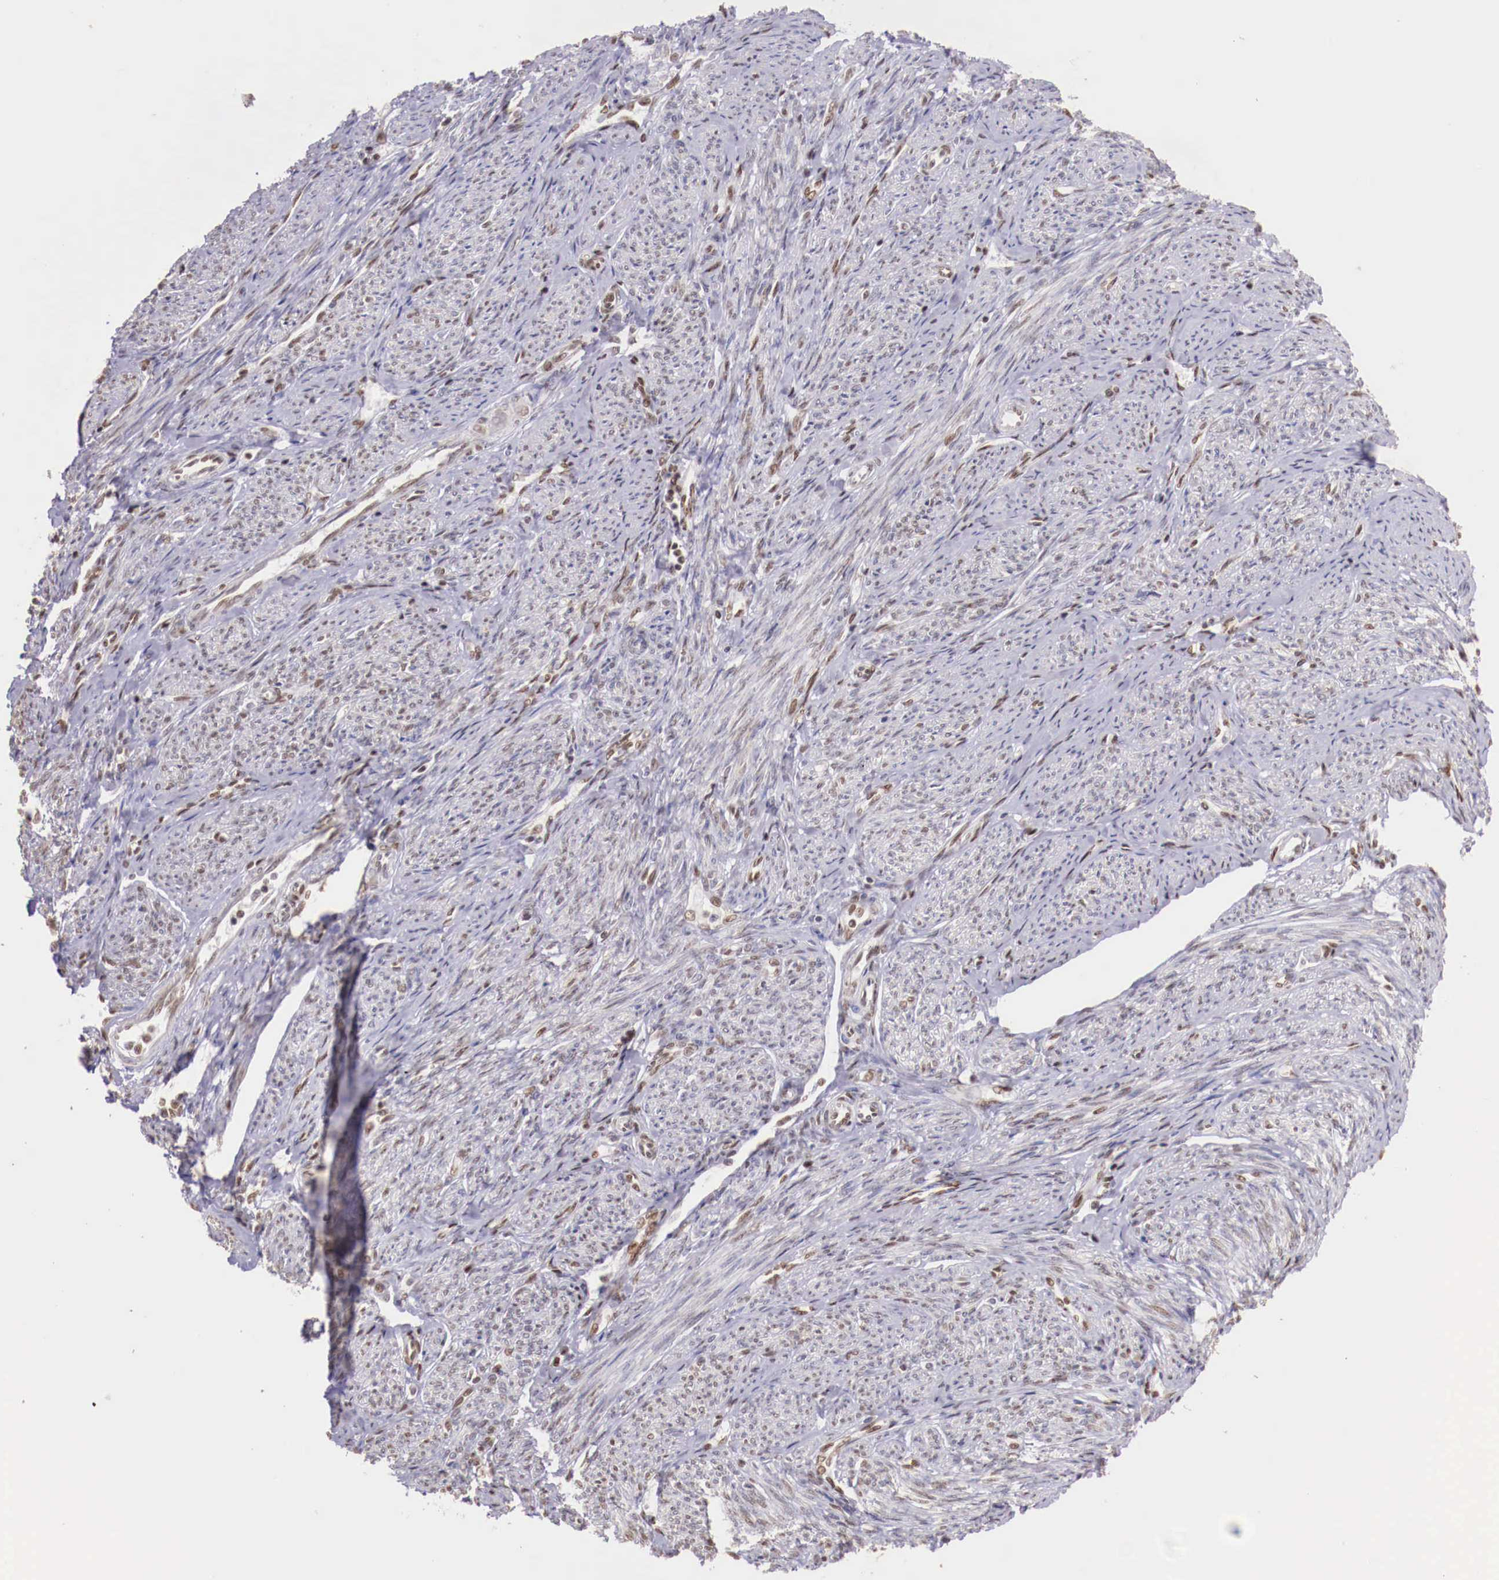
{"staining": {"intensity": "weak", "quantity": "25%-75%", "location": "nuclear"}, "tissue": "endometrial cancer", "cell_type": "Tumor cells", "image_type": "cancer", "snomed": [{"axis": "morphology", "description": "Adenocarcinoma, NOS"}, {"axis": "topography", "description": "Endometrium"}], "caption": "Protein staining of adenocarcinoma (endometrial) tissue demonstrates weak nuclear positivity in about 25%-75% of tumor cells.", "gene": "SP1", "patient": {"sex": "female", "age": 75}}